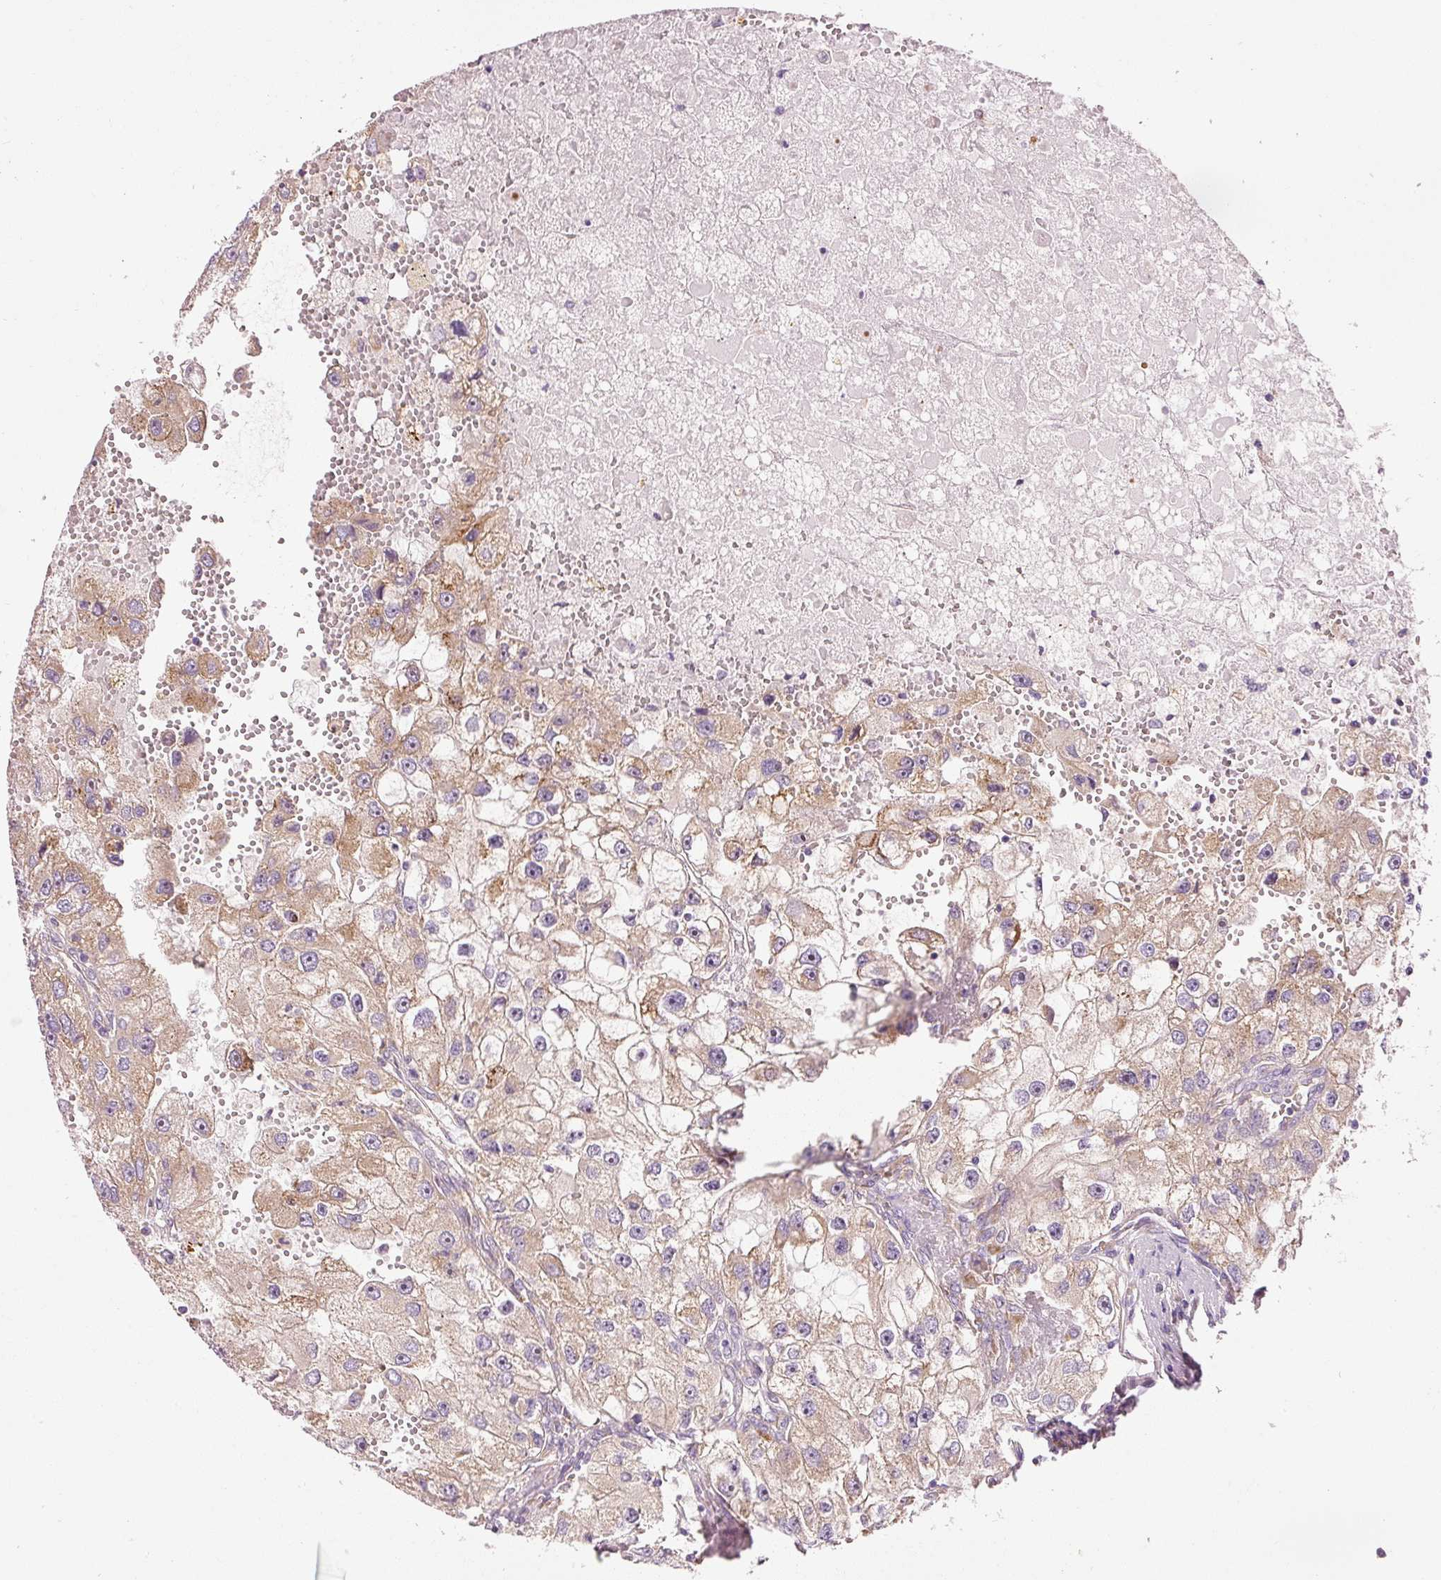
{"staining": {"intensity": "moderate", "quantity": ">75%", "location": "cytoplasmic/membranous"}, "tissue": "renal cancer", "cell_type": "Tumor cells", "image_type": "cancer", "snomed": [{"axis": "morphology", "description": "Adenocarcinoma, NOS"}, {"axis": "topography", "description": "Kidney"}], "caption": "Immunohistochemical staining of human renal cancer demonstrates medium levels of moderate cytoplasmic/membranous protein positivity in approximately >75% of tumor cells.", "gene": "RPL10A", "patient": {"sex": "male", "age": 63}}